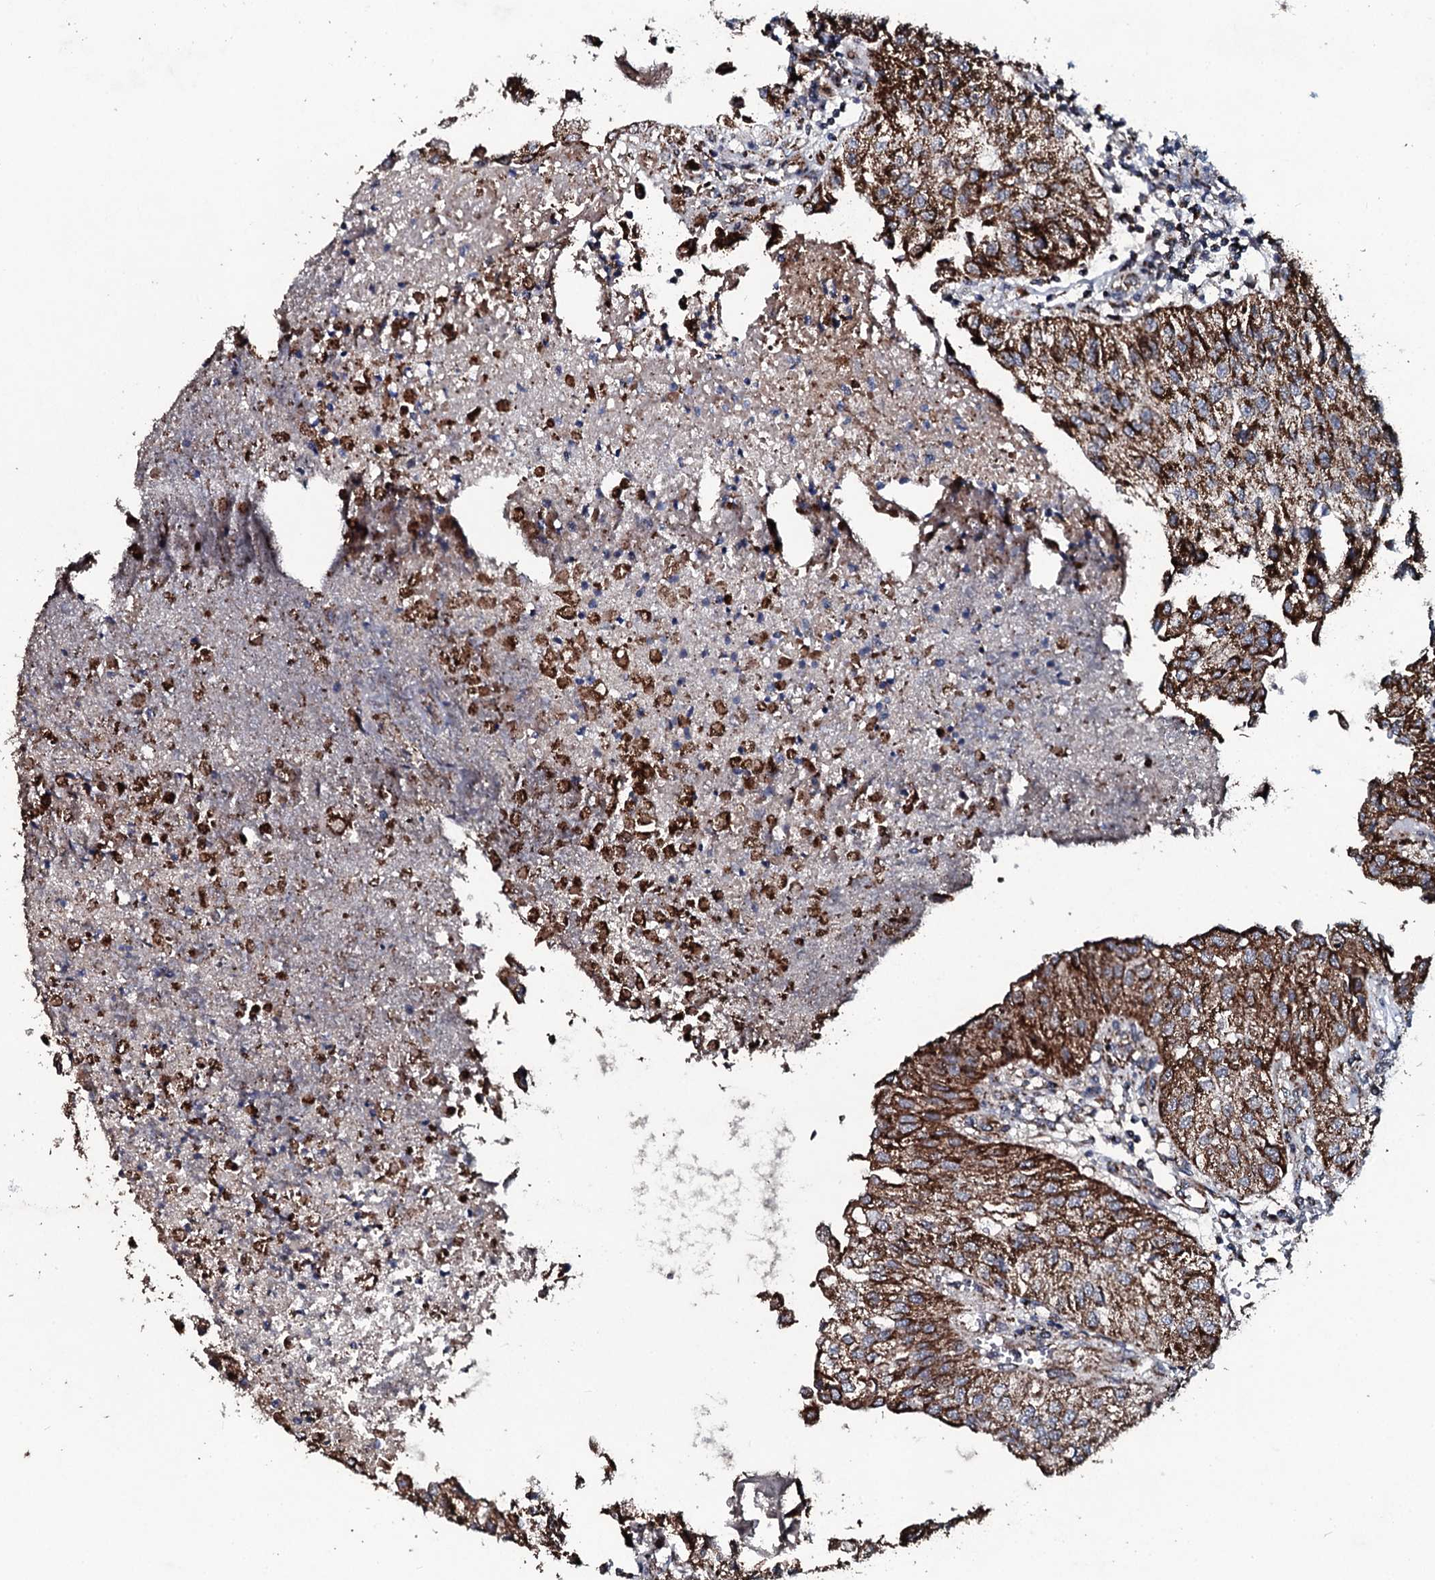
{"staining": {"intensity": "strong", "quantity": ">75%", "location": "cytoplasmic/membranous"}, "tissue": "urothelial cancer", "cell_type": "Tumor cells", "image_type": "cancer", "snomed": [{"axis": "morphology", "description": "Urothelial carcinoma, Low grade"}, {"axis": "topography", "description": "Urinary bladder"}], "caption": "Protein expression by immunohistochemistry (IHC) demonstrates strong cytoplasmic/membranous expression in about >75% of tumor cells in urothelial cancer.", "gene": "DYNC2I2", "patient": {"sex": "female", "age": 89}}